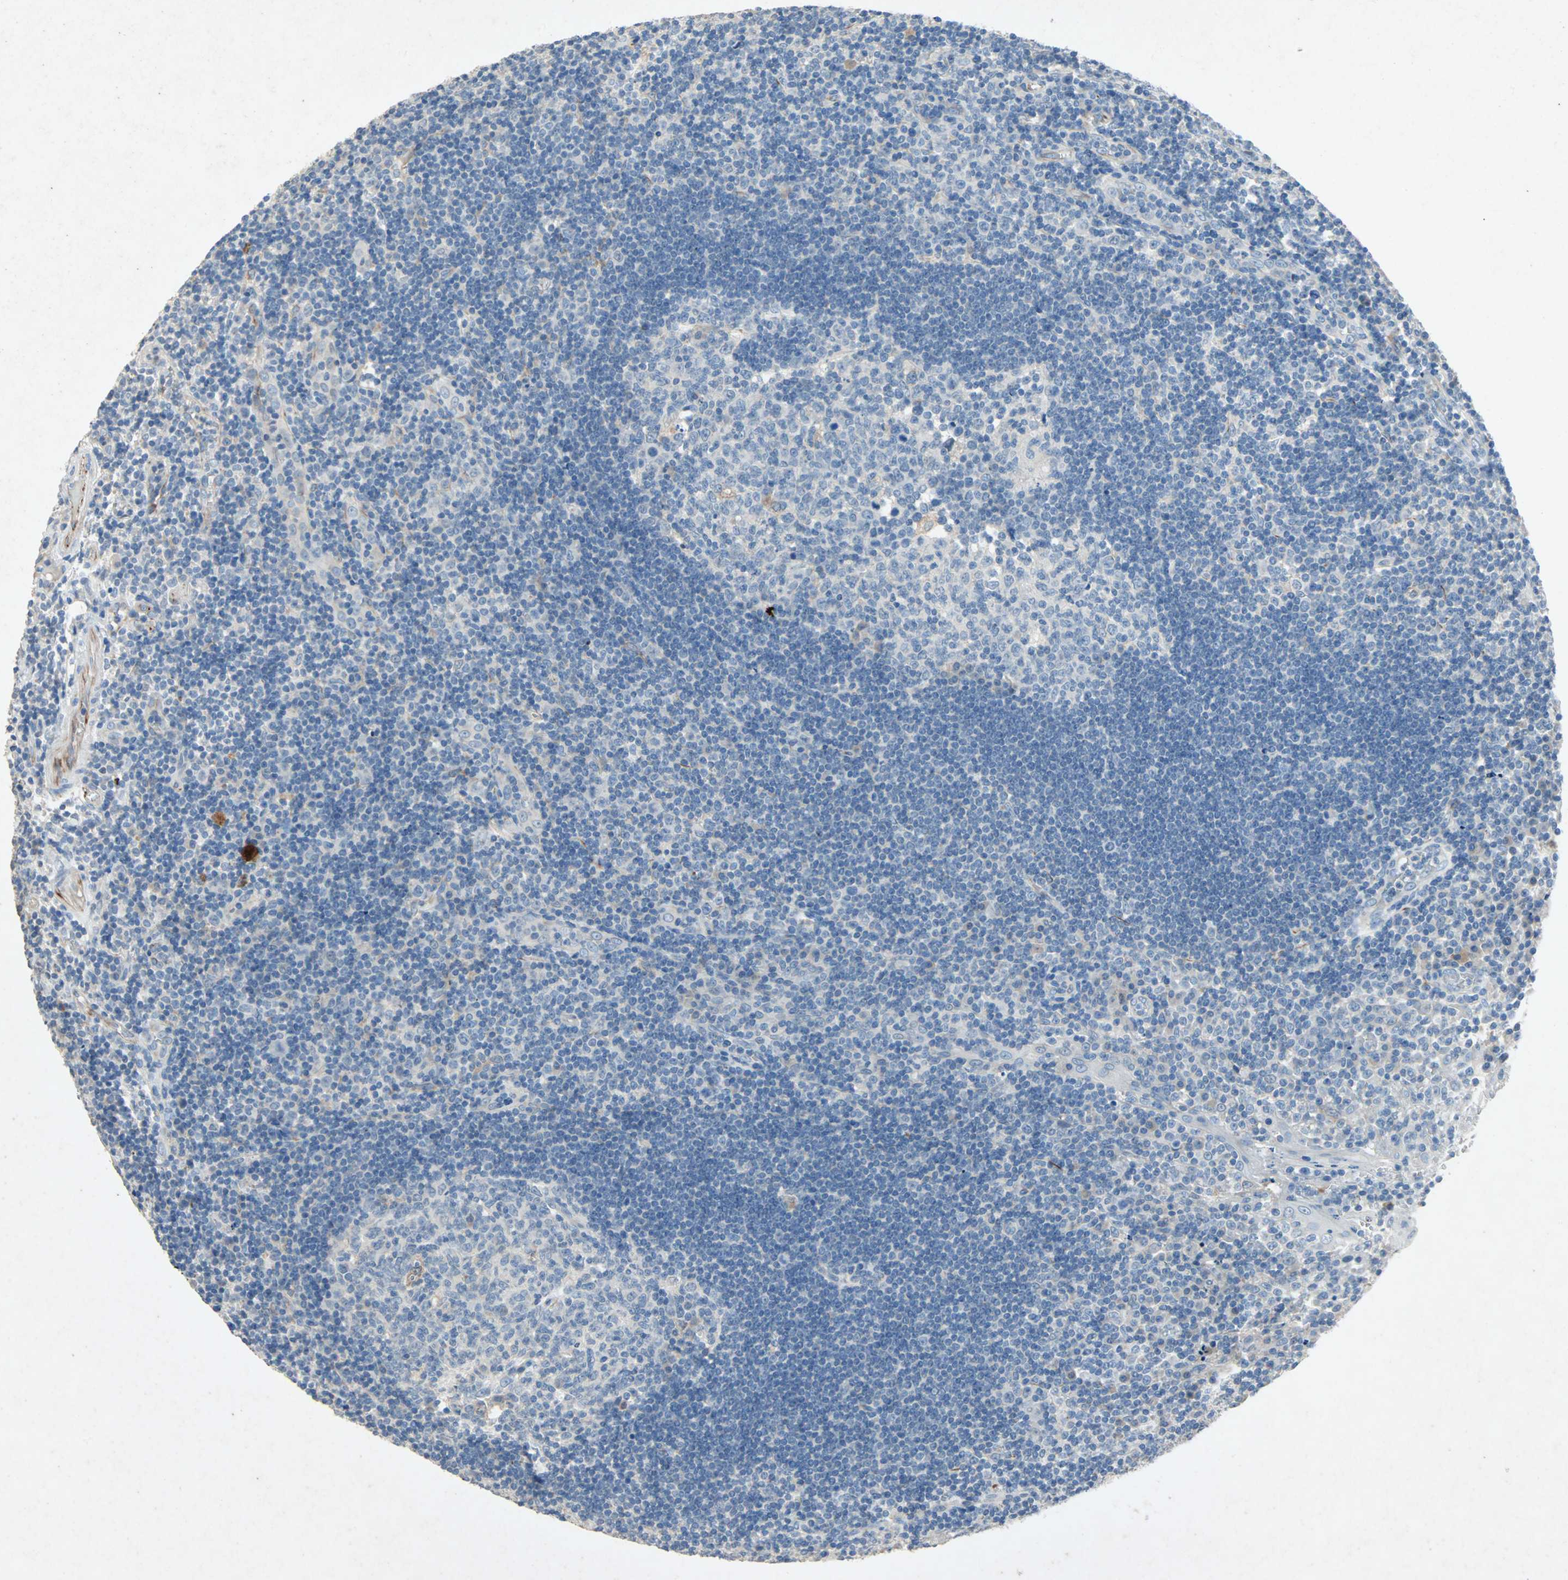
{"staining": {"intensity": "negative", "quantity": "none", "location": "none"}, "tissue": "tonsil", "cell_type": "Germinal center cells", "image_type": "normal", "snomed": [{"axis": "morphology", "description": "Normal tissue, NOS"}, {"axis": "topography", "description": "Tonsil"}], "caption": "Protein analysis of benign tonsil exhibits no significant staining in germinal center cells.", "gene": "PCDHB2", "patient": {"sex": "female", "age": 40}}